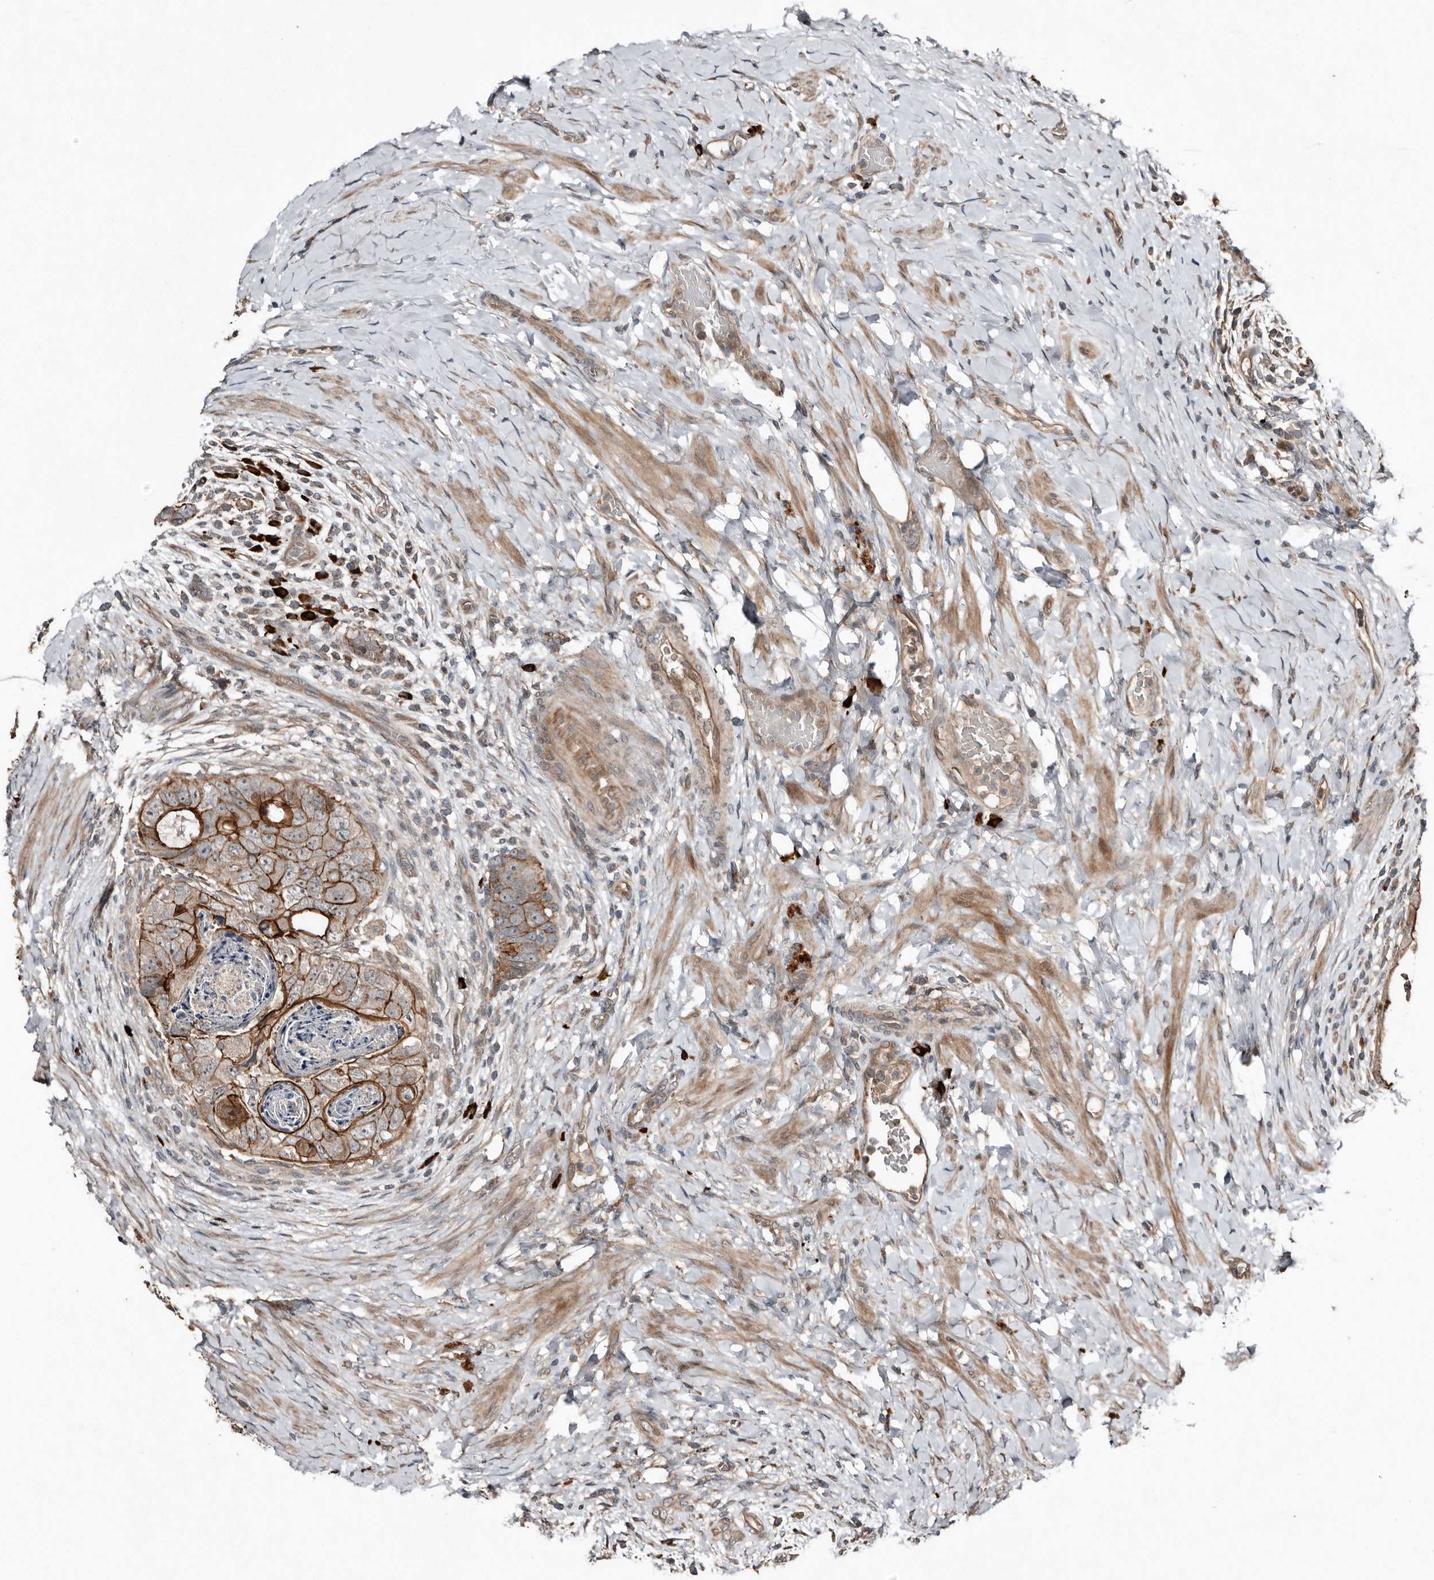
{"staining": {"intensity": "strong", "quantity": "25%-75%", "location": "cytoplasmic/membranous"}, "tissue": "colorectal cancer", "cell_type": "Tumor cells", "image_type": "cancer", "snomed": [{"axis": "morphology", "description": "Adenocarcinoma, NOS"}, {"axis": "topography", "description": "Rectum"}], "caption": "Brown immunohistochemical staining in colorectal cancer demonstrates strong cytoplasmic/membranous expression in approximately 25%-75% of tumor cells.", "gene": "TEAD3", "patient": {"sex": "male", "age": 59}}